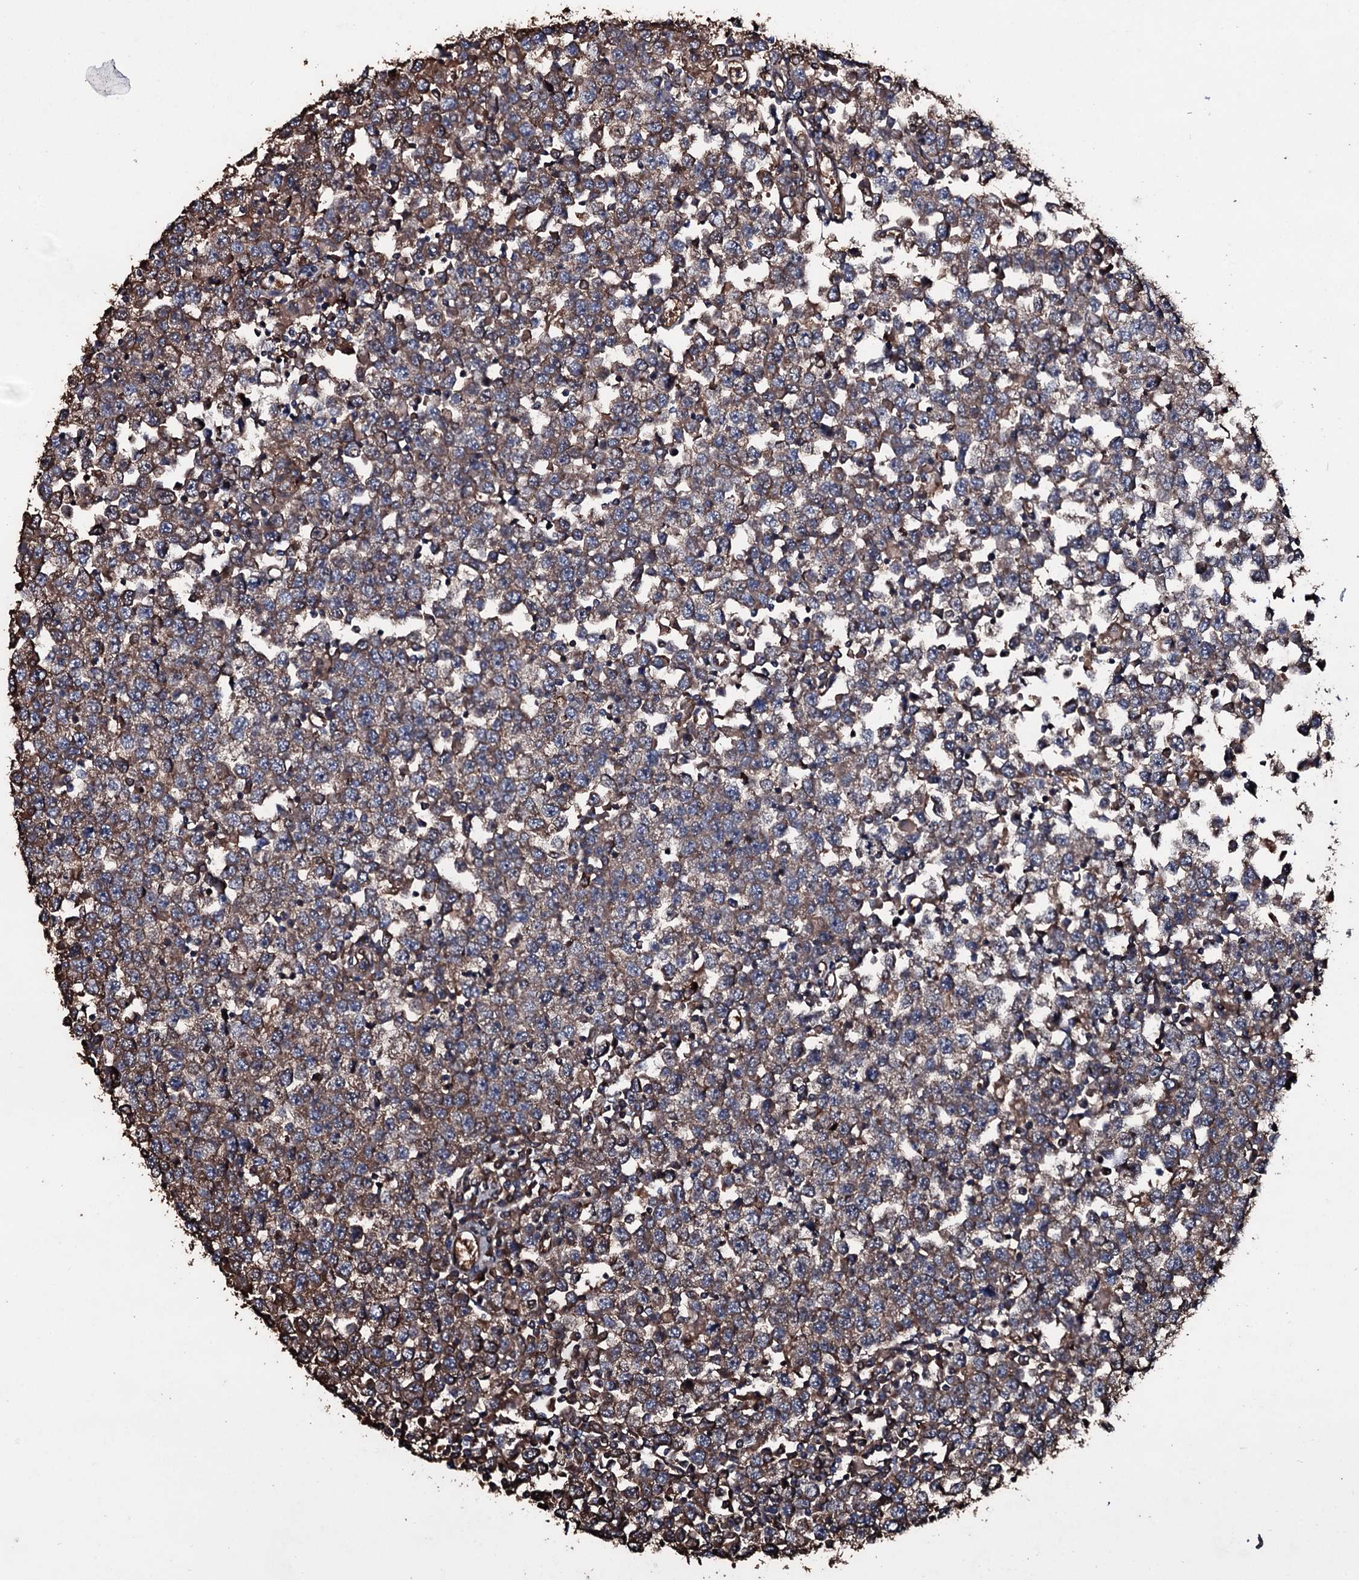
{"staining": {"intensity": "moderate", "quantity": "25%-75%", "location": "cytoplasmic/membranous"}, "tissue": "testis cancer", "cell_type": "Tumor cells", "image_type": "cancer", "snomed": [{"axis": "morphology", "description": "Seminoma, NOS"}, {"axis": "topography", "description": "Testis"}], "caption": "Immunohistochemical staining of human seminoma (testis) reveals medium levels of moderate cytoplasmic/membranous protein expression in about 25%-75% of tumor cells.", "gene": "ZSWIM8", "patient": {"sex": "male", "age": 65}}